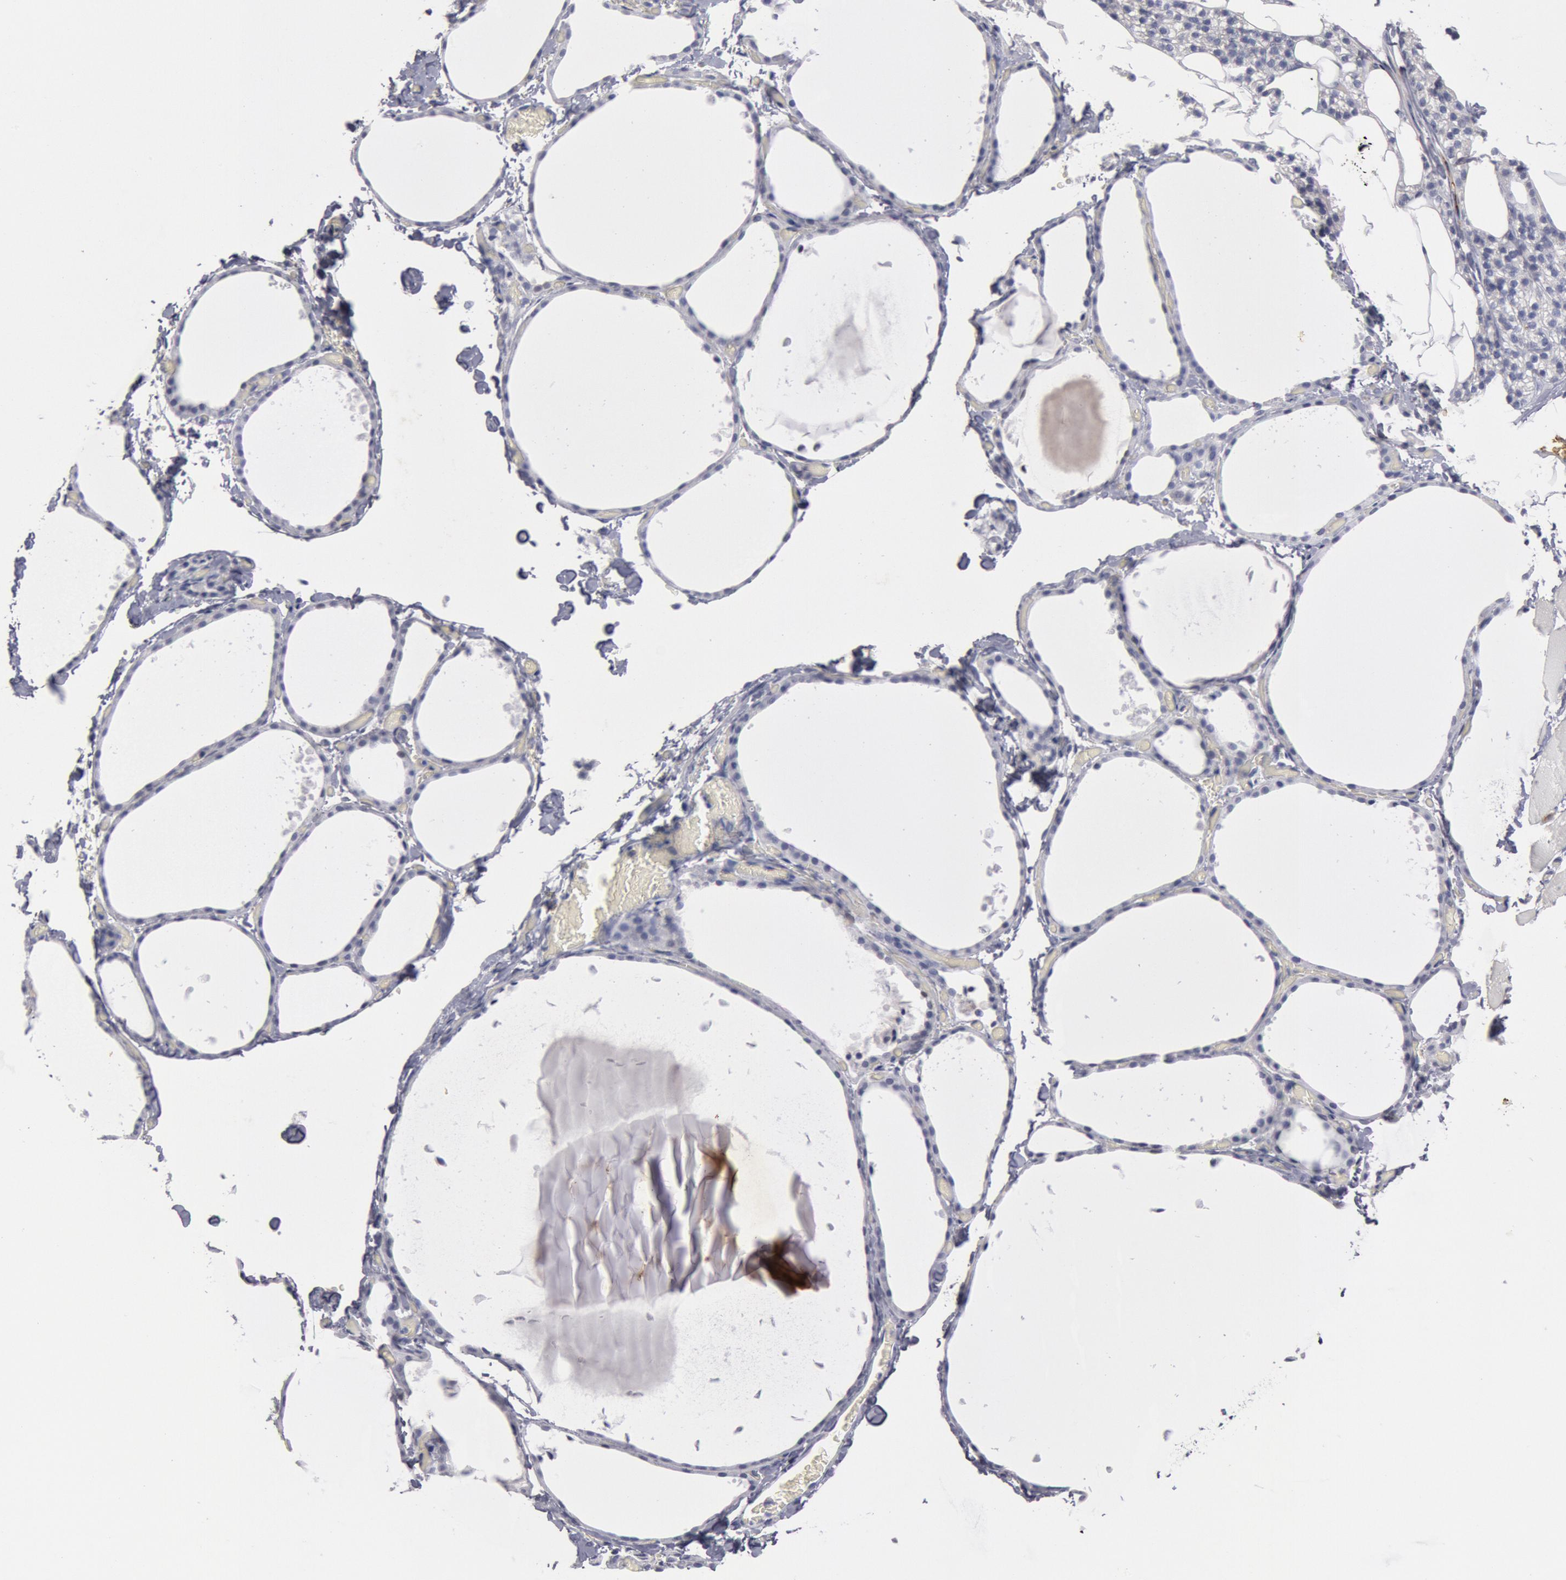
{"staining": {"intensity": "weak", "quantity": "<25%", "location": "cytoplasmic/membranous"}, "tissue": "thyroid gland", "cell_type": "Glandular cells", "image_type": "normal", "snomed": [{"axis": "morphology", "description": "Normal tissue, NOS"}, {"axis": "topography", "description": "Thyroid gland"}], "caption": "Immunohistochemistry image of normal thyroid gland: thyroid gland stained with DAB reveals no significant protein positivity in glandular cells. (Immunohistochemistry (ihc), brightfield microscopy, high magnification).", "gene": "FOXA2", "patient": {"sex": "female", "age": 22}}